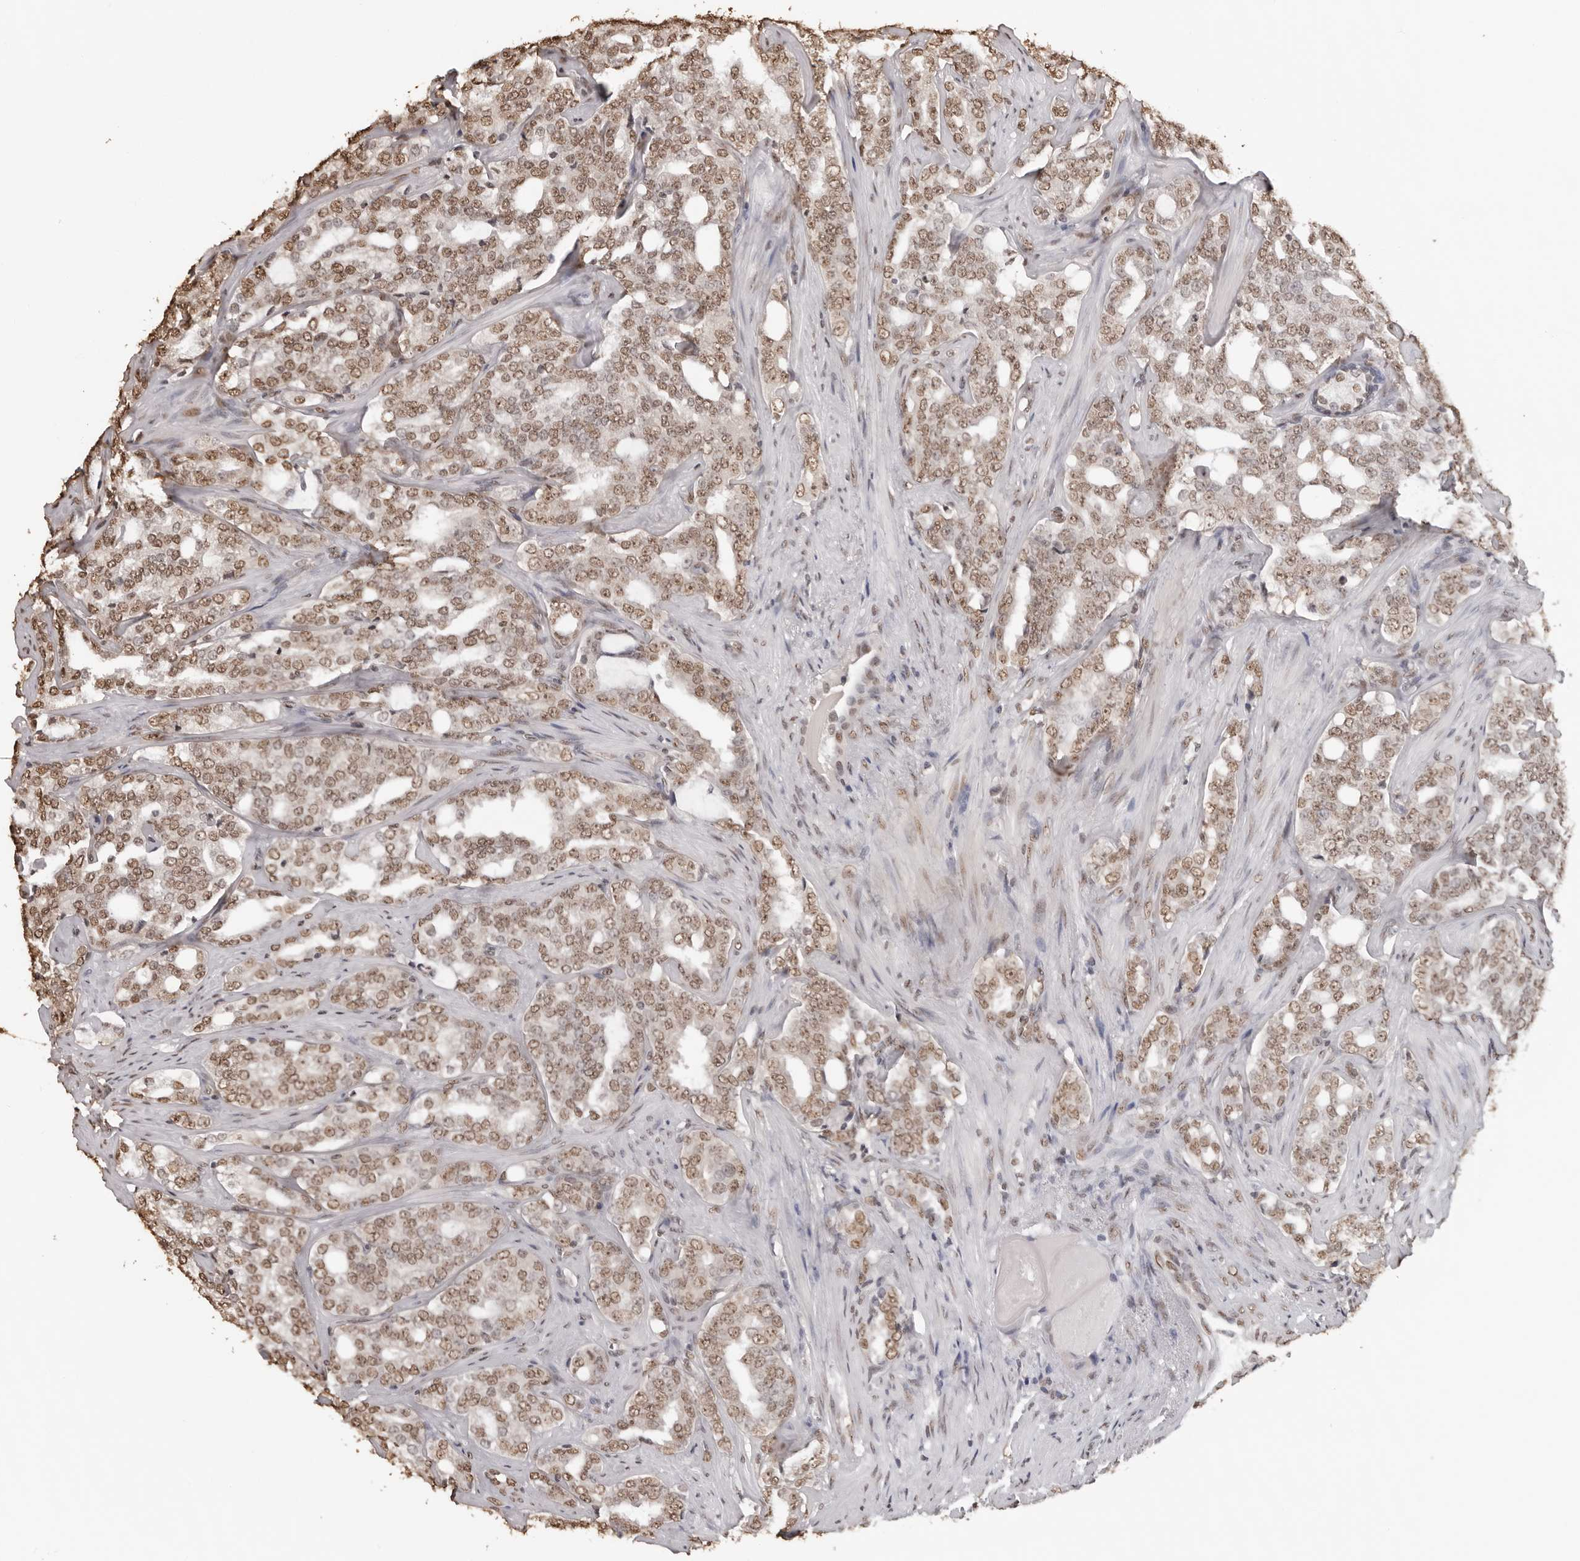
{"staining": {"intensity": "moderate", "quantity": ">75%", "location": "nuclear"}, "tissue": "prostate cancer", "cell_type": "Tumor cells", "image_type": "cancer", "snomed": [{"axis": "morphology", "description": "Adenocarcinoma, High grade"}, {"axis": "topography", "description": "Prostate"}], "caption": "Protein expression analysis of prostate cancer reveals moderate nuclear expression in about >75% of tumor cells. The staining was performed using DAB (3,3'-diaminobenzidine), with brown indicating positive protein expression. Nuclei are stained blue with hematoxylin.", "gene": "OLIG3", "patient": {"sex": "male", "age": 64}}